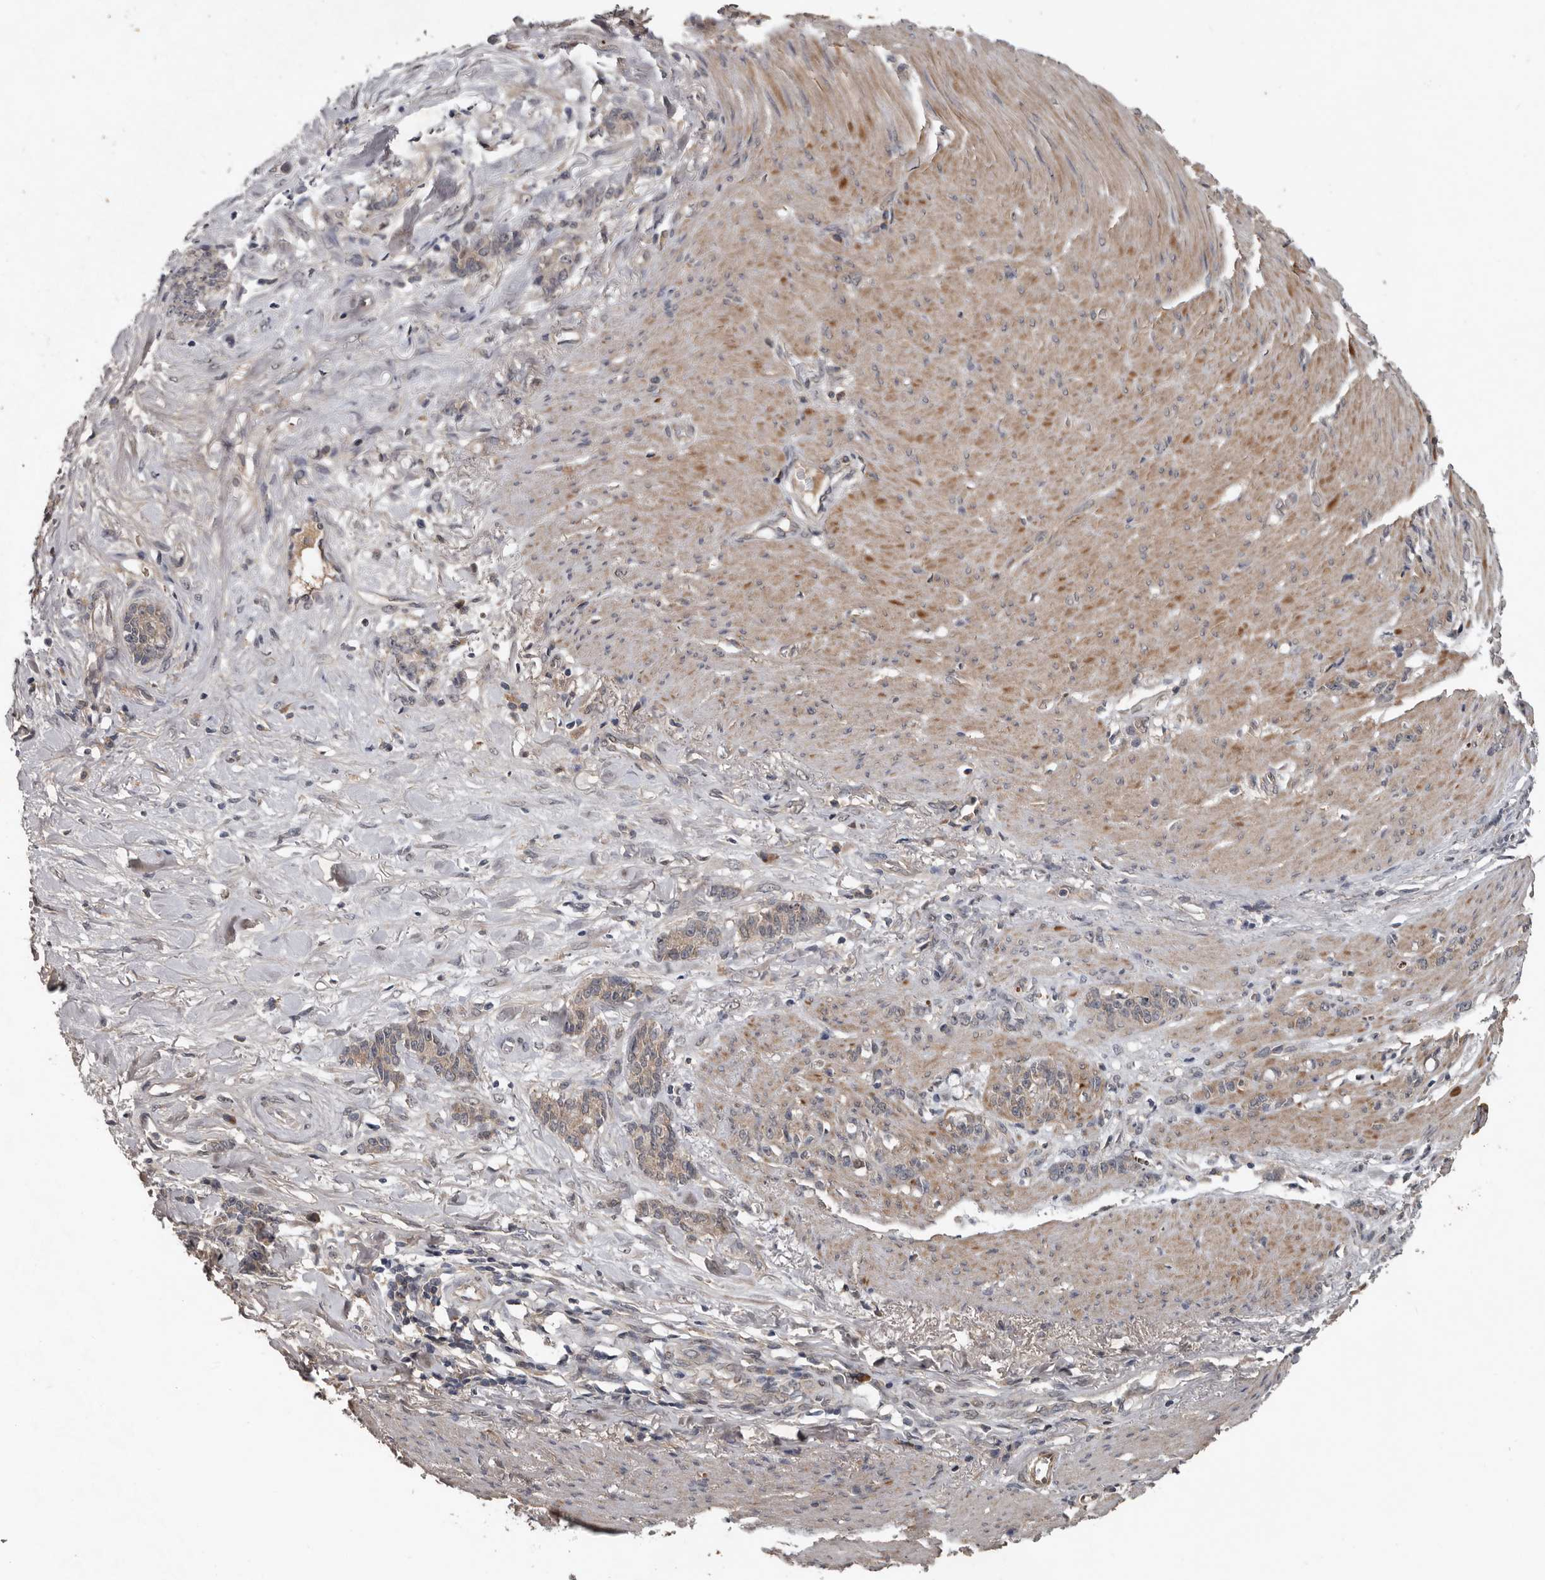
{"staining": {"intensity": "weak", "quantity": ">75%", "location": "cytoplasmic/membranous"}, "tissue": "stomach cancer", "cell_type": "Tumor cells", "image_type": "cancer", "snomed": [{"axis": "morphology", "description": "Adenocarcinoma, NOS"}, {"axis": "topography", "description": "Stomach, lower"}], "caption": "An immunohistochemistry micrograph of neoplastic tissue is shown. Protein staining in brown labels weak cytoplasmic/membranous positivity in stomach cancer within tumor cells. The staining was performed using DAB to visualize the protein expression in brown, while the nuclei were stained in blue with hematoxylin (Magnification: 20x).", "gene": "DNAJB4", "patient": {"sex": "male", "age": 88}}